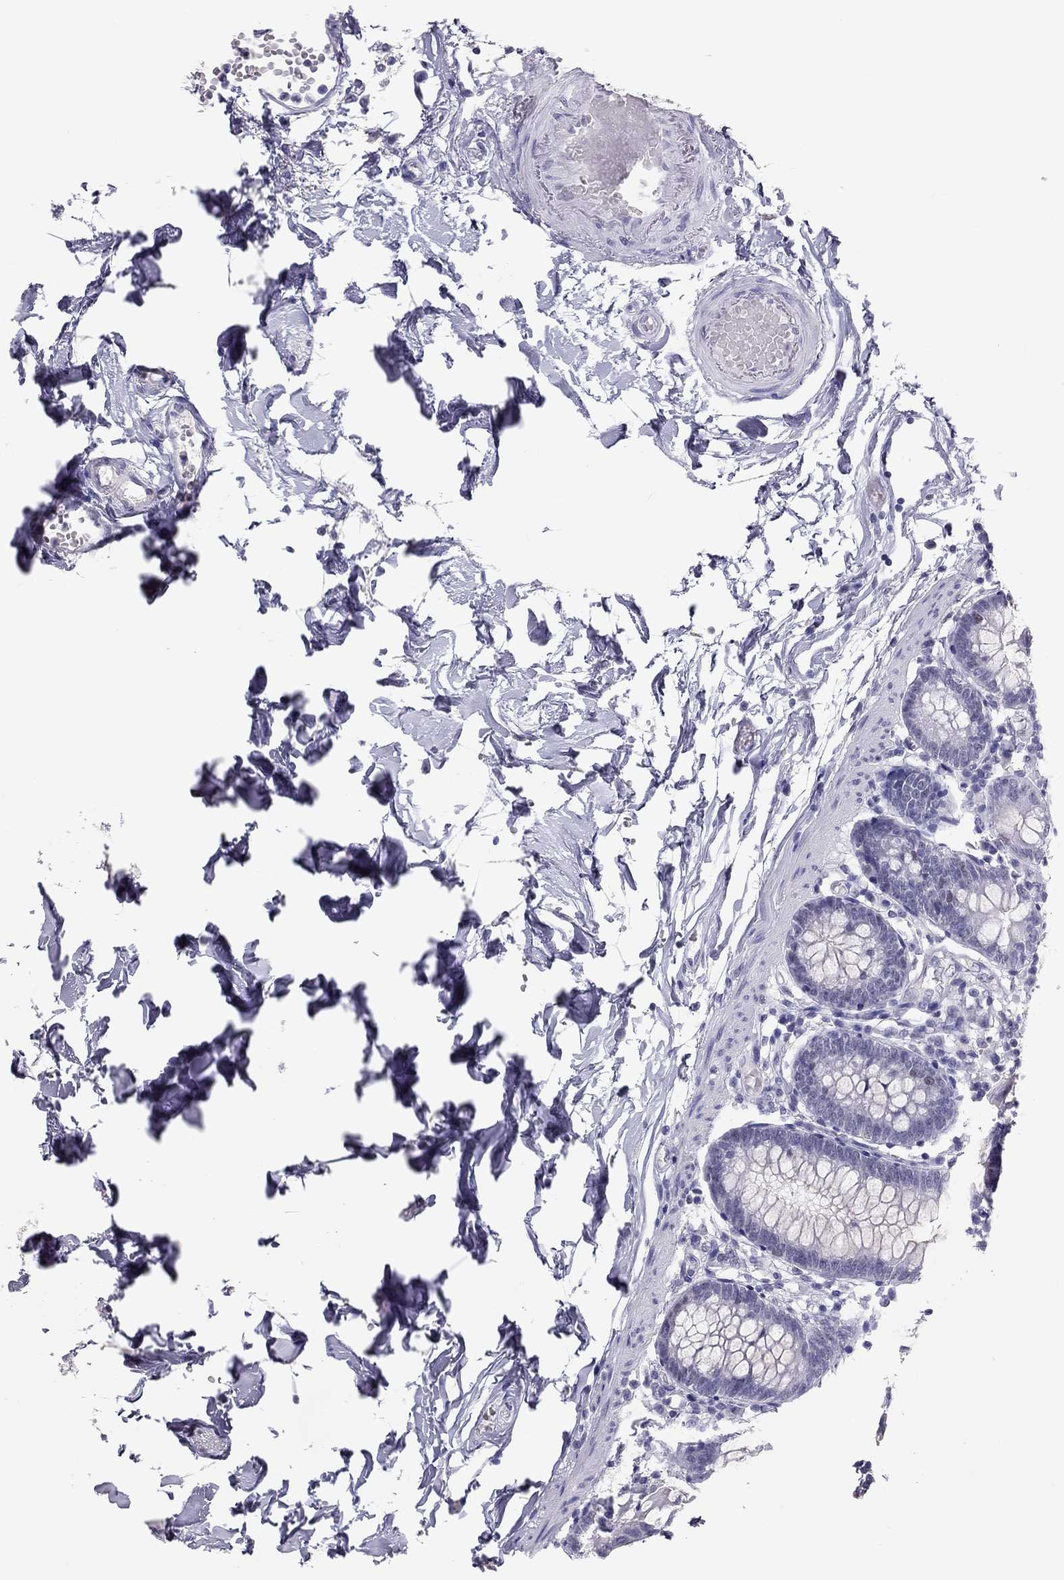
{"staining": {"intensity": "negative", "quantity": "none", "location": "none"}, "tissue": "small intestine", "cell_type": "Glandular cells", "image_type": "normal", "snomed": [{"axis": "morphology", "description": "Normal tissue, NOS"}, {"axis": "topography", "description": "Small intestine"}], "caption": "This is an immunohistochemistry (IHC) image of unremarkable human small intestine. There is no expression in glandular cells.", "gene": "PHOX2A", "patient": {"sex": "female", "age": 90}}